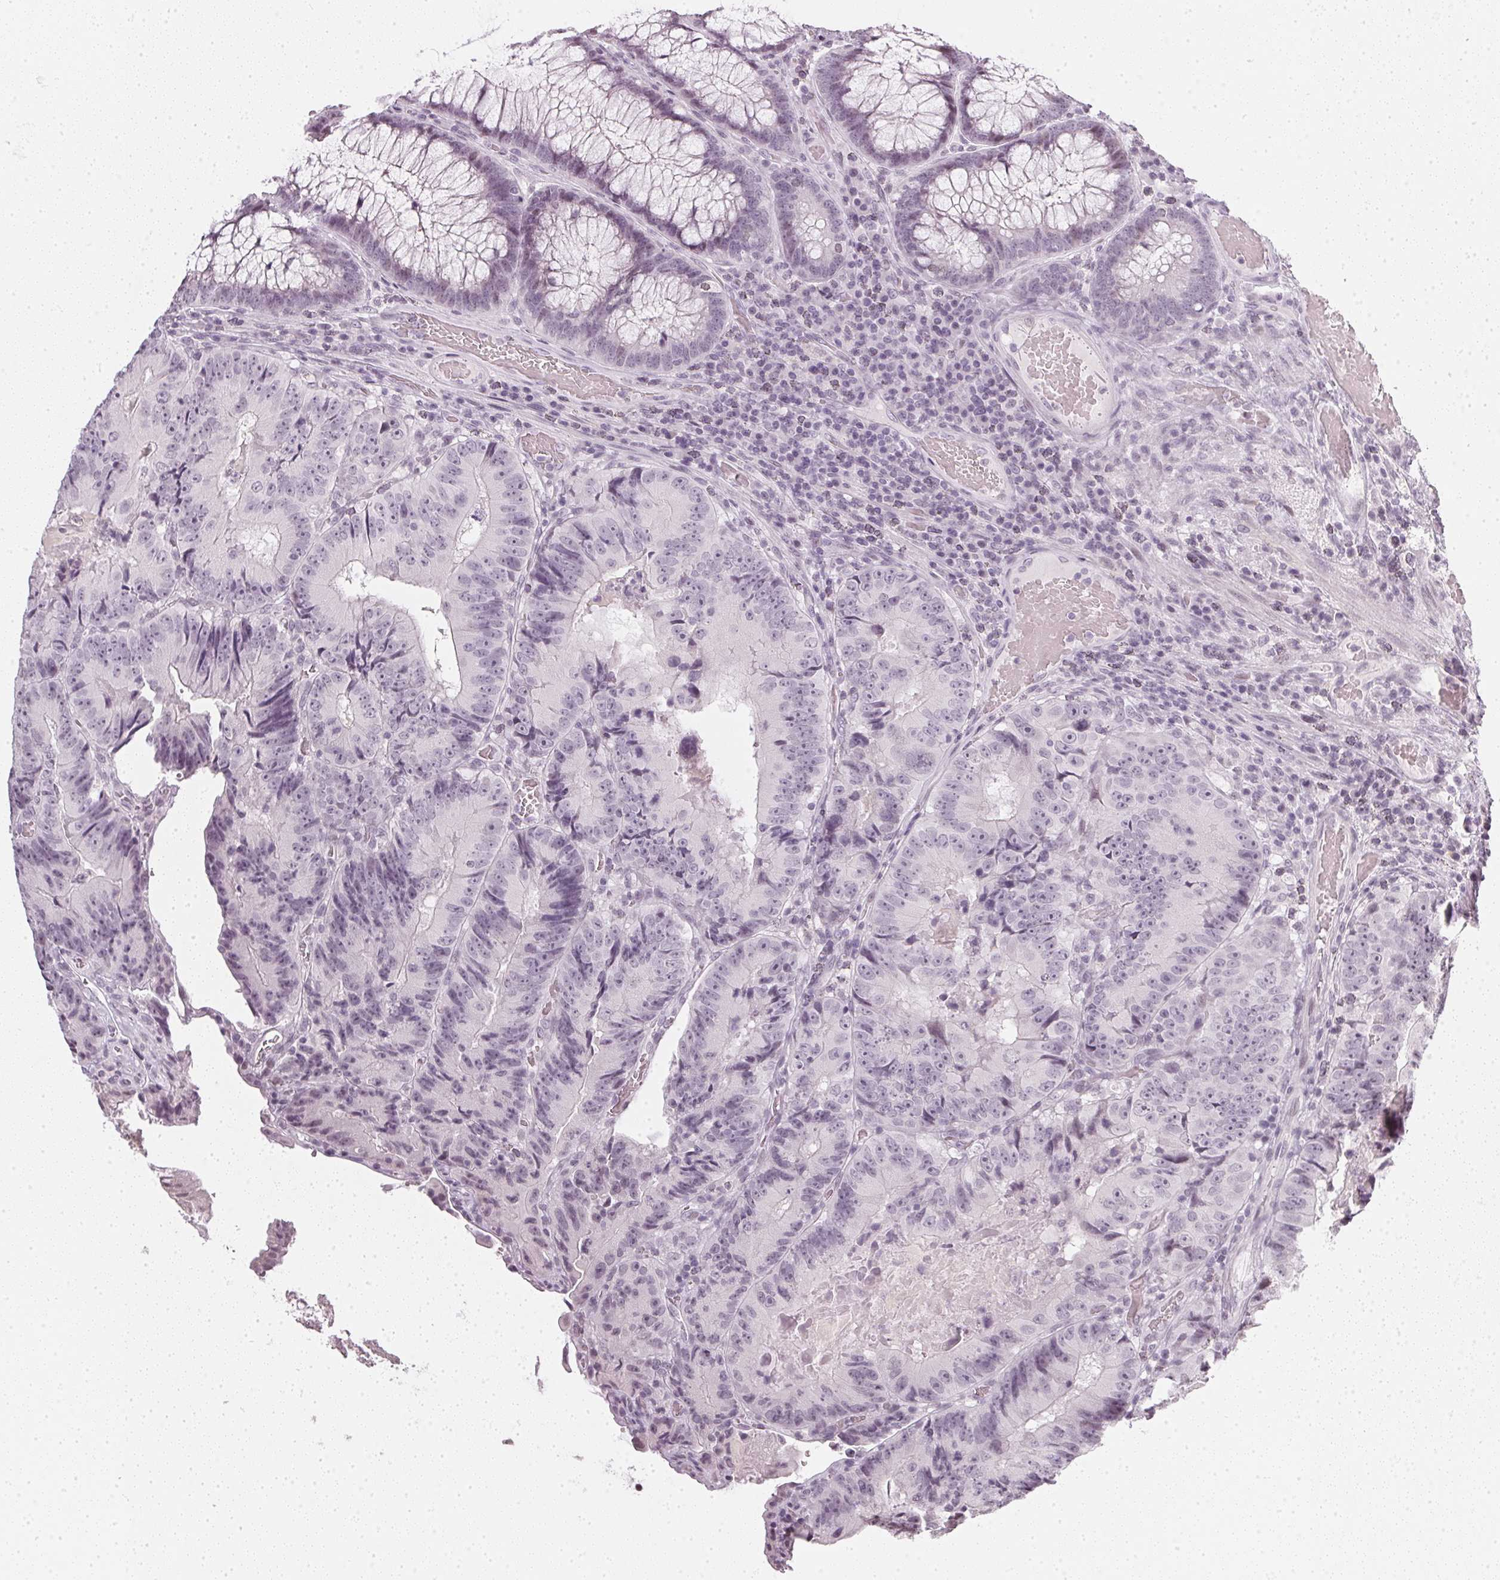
{"staining": {"intensity": "negative", "quantity": "none", "location": "none"}, "tissue": "colorectal cancer", "cell_type": "Tumor cells", "image_type": "cancer", "snomed": [{"axis": "morphology", "description": "Adenocarcinoma, NOS"}, {"axis": "topography", "description": "Colon"}], "caption": "An immunohistochemistry micrograph of colorectal adenocarcinoma is shown. There is no staining in tumor cells of colorectal adenocarcinoma.", "gene": "DNAJC6", "patient": {"sex": "female", "age": 86}}